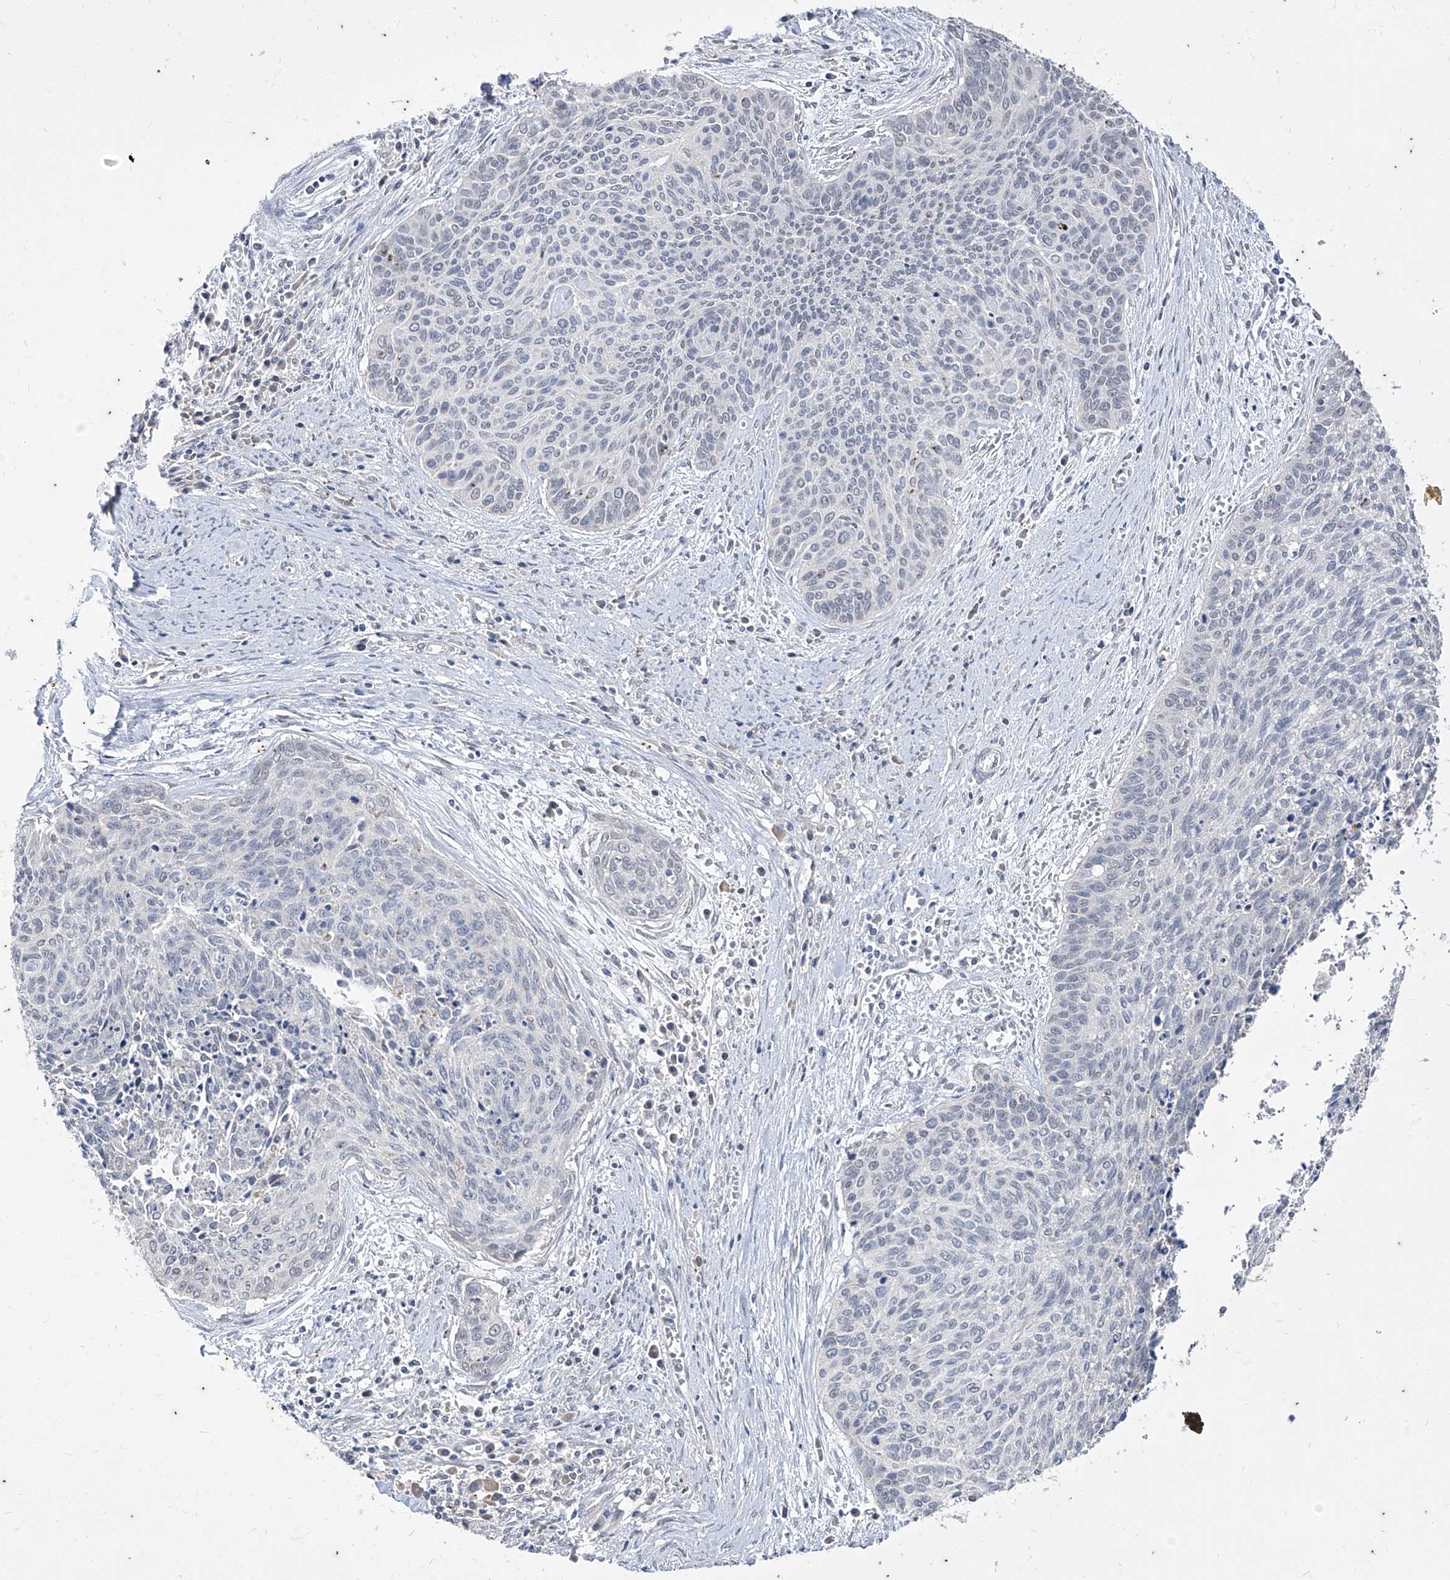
{"staining": {"intensity": "negative", "quantity": "none", "location": "none"}, "tissue": "cervical cancer", "cell_type": "Tumor cells", "image_type": "cancer", "snomed": [{"axis": "morphology", "description": "Squamous cell carcinoma, NOS"}, {"axis": "topography", "description": "Cervix"}], "caption": "An immunohistochemistry photomicrograph of cervical cancer is shown. There is no staining in tumor cells of cervical cancer. The staining is performed using DAB brown chromogen with nuclei counter-stained in using hematoxylin.", "gene": "PHF20L1", "patient": {"sex": "female", "age": 55}}